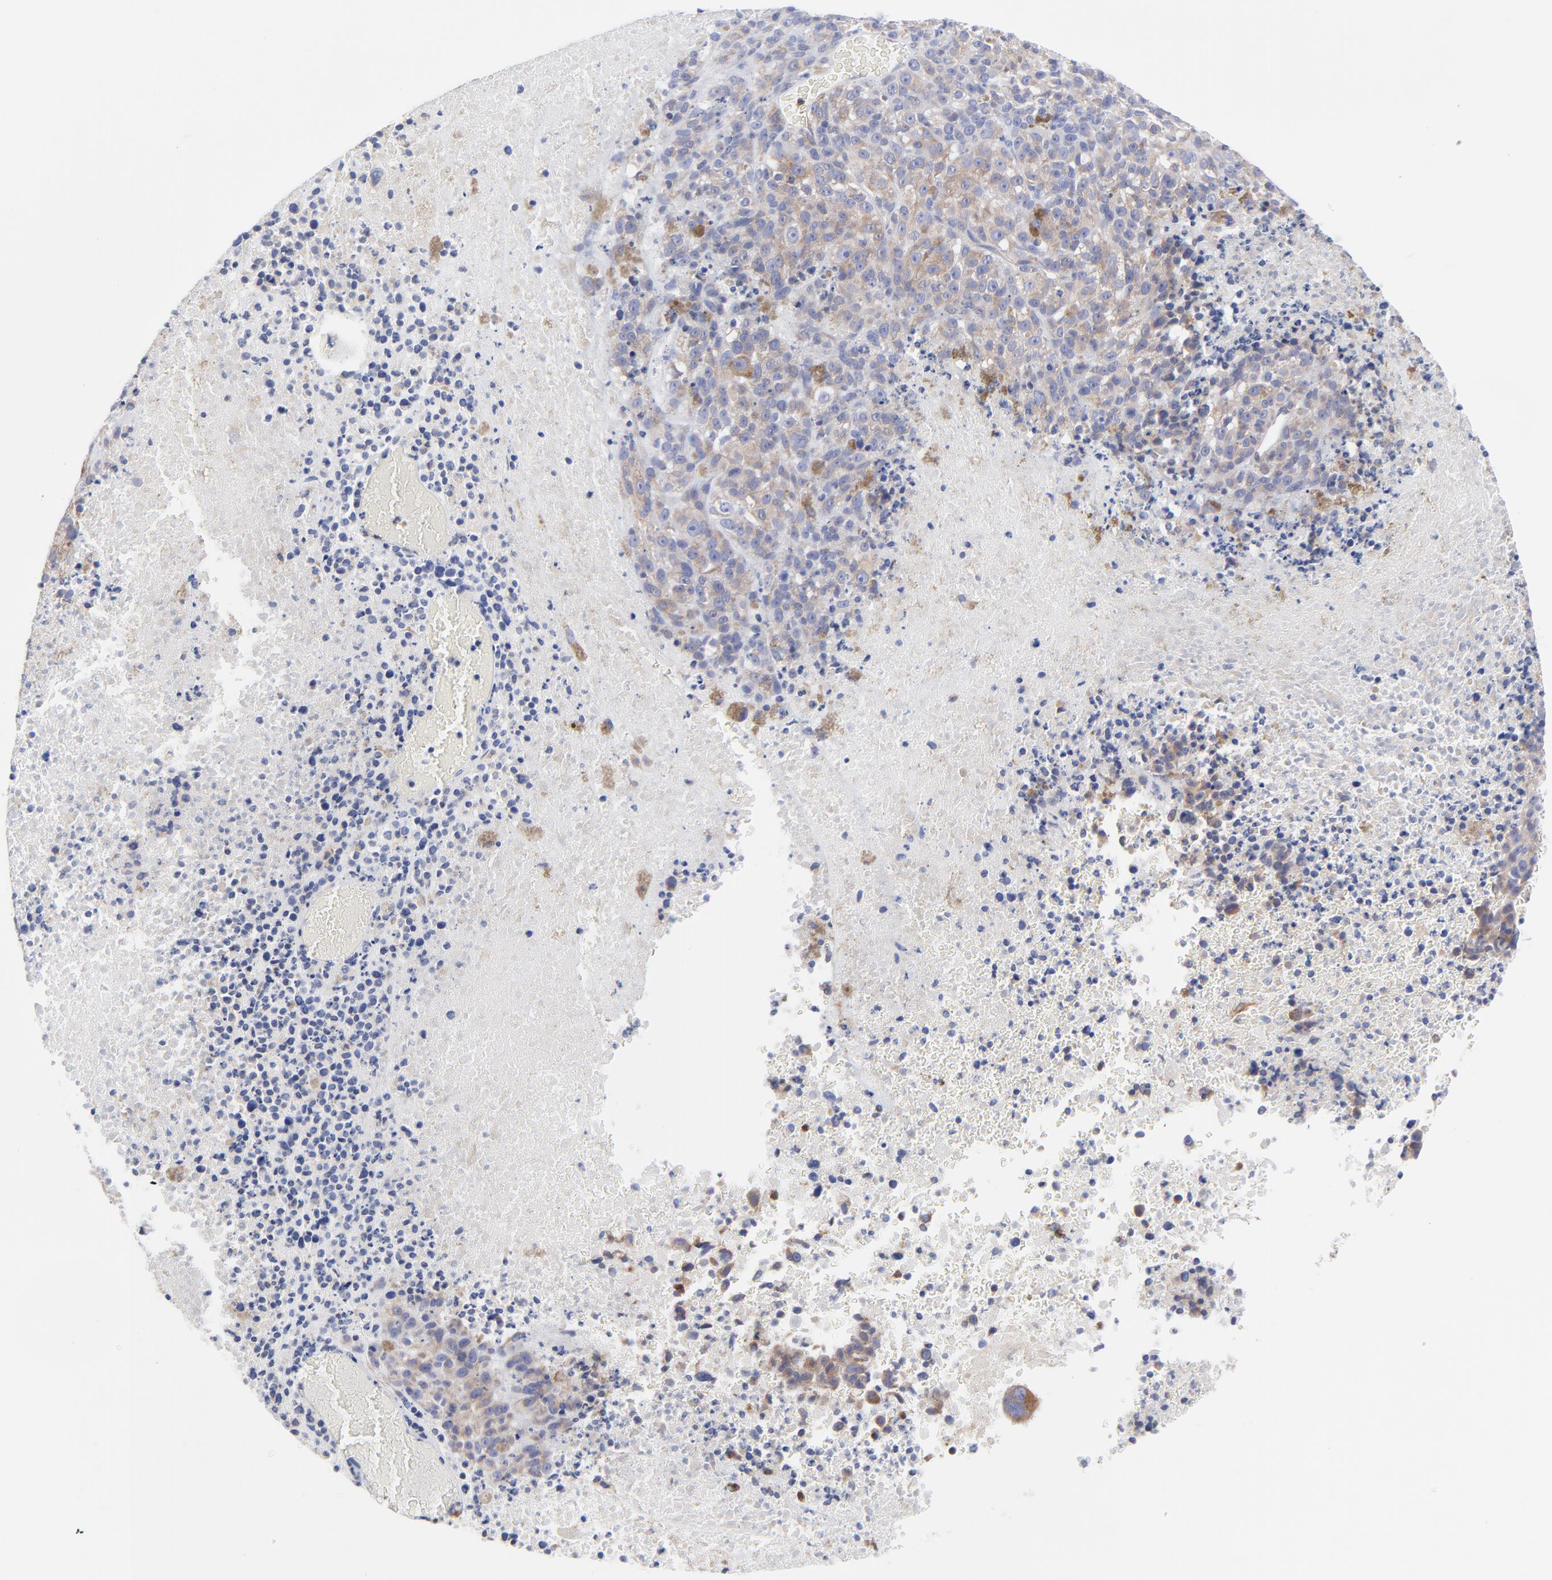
{"staining": {"intensity": "moderate", "quantity": ">75%", "location": "cytoplasmic/membranous"}, "tissue": "melanoma", "cell_type": "Tumor cells", "image_type": "cancer", "snomed": [{"axis": "morphology", "description": "Malignant melanoma, Metastatic site"}, {"axis": "topography", "description": "Cerebral cortex"}], "caption": "Tumor cells show medium levels of moderate cytoplasmic/membranous positivity in about >75% of cells in human malignant melanoma (metastatic site).", "gene": "MOSPD2", "patient": {"sex": "female", "age": 52}}